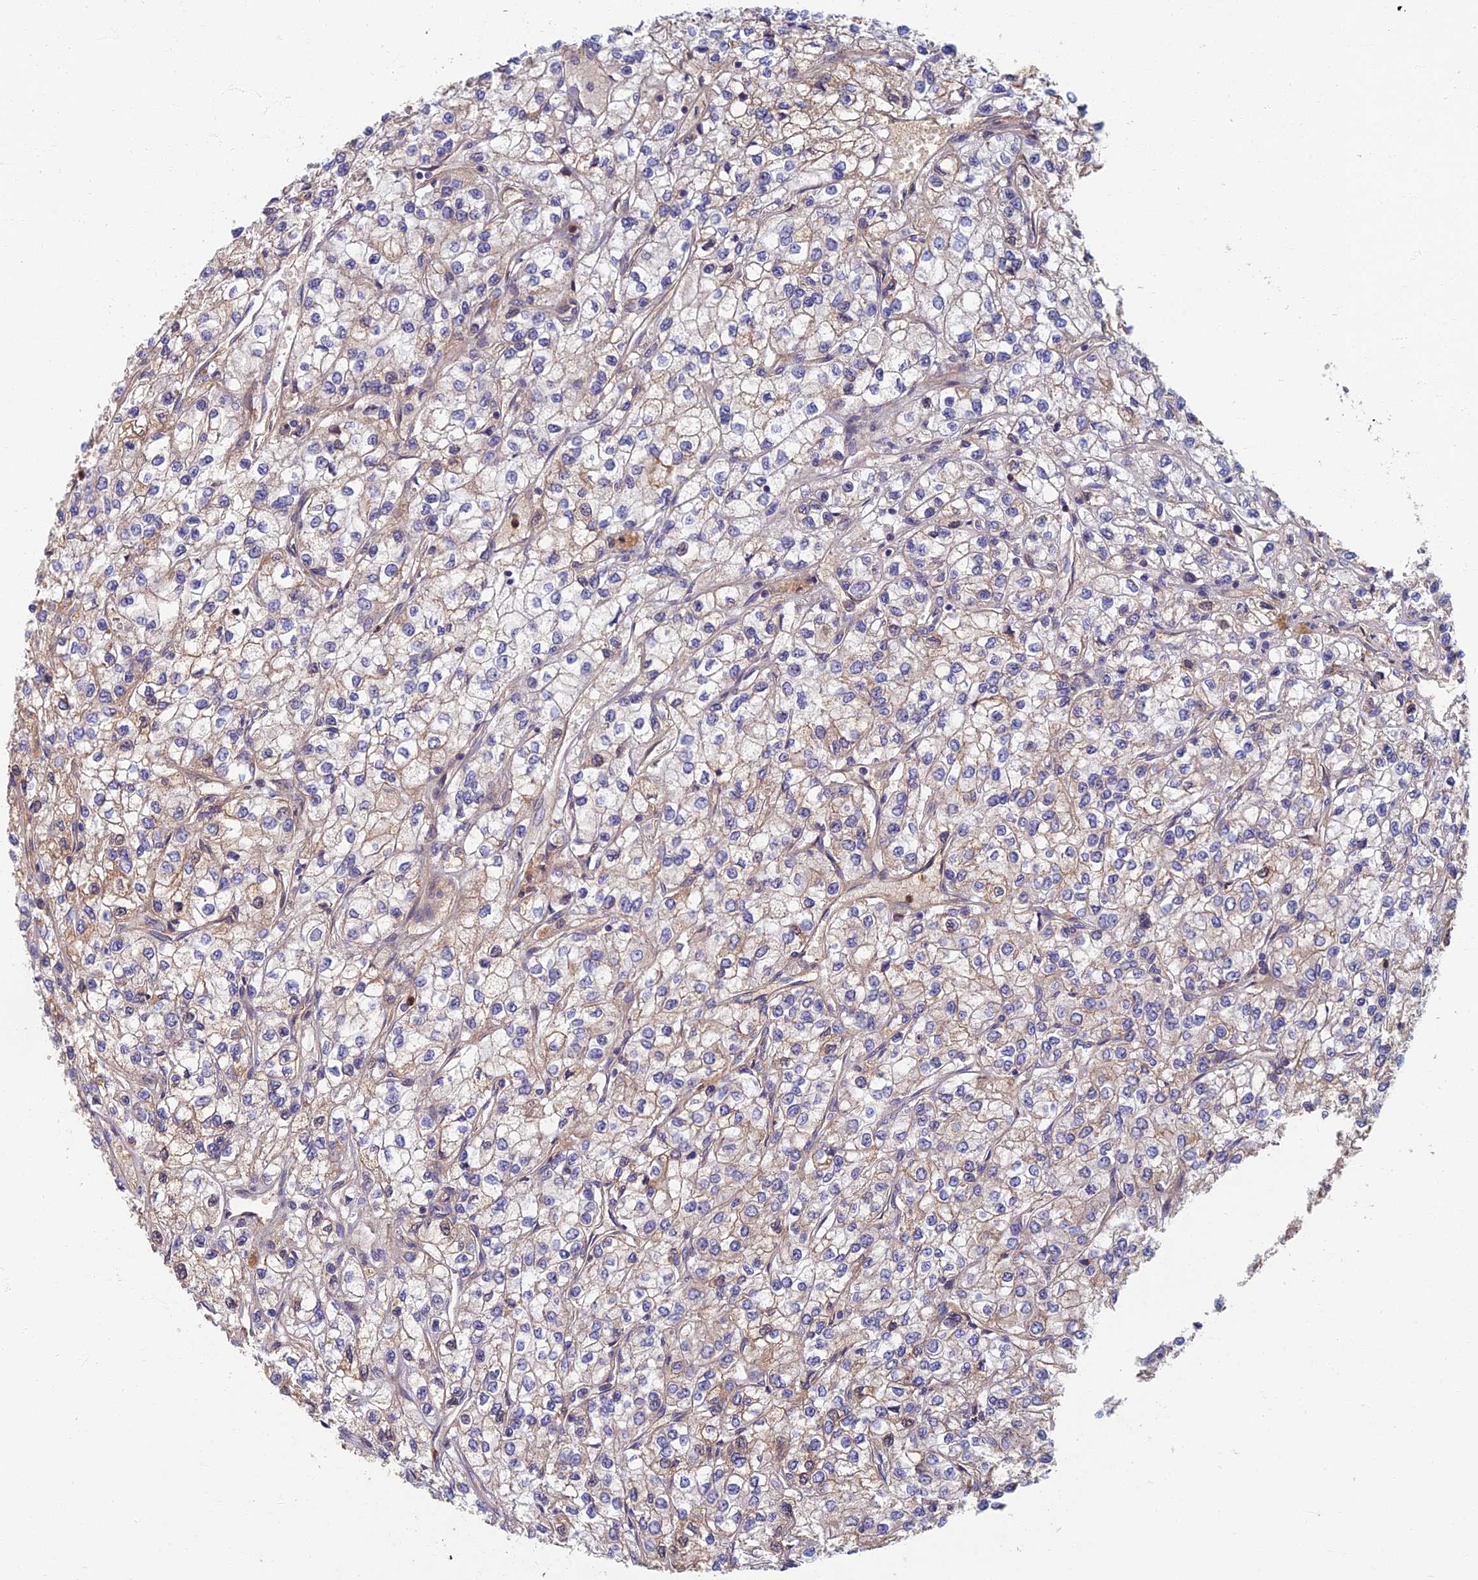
{"staining": {"intensity": "weak", "quantity": "<25%", "location": "cytoplasmic/membranous"}, "tissue": "renal cancer", "cell_type": "Tumor cells", "image_type": "cancer", "snomed": [{"axis": "morphology", "description": "Adenocarcinoma, NOS"}, {"axis": "topography", "description": "Kidney"}], "caption": "Human renal cancer stained for a protein using immunohistochemistry (IHC) shows no positivity in tumor cells.", "gene": "SOGA1", "patient": {"sex": "male", "age": 80}}